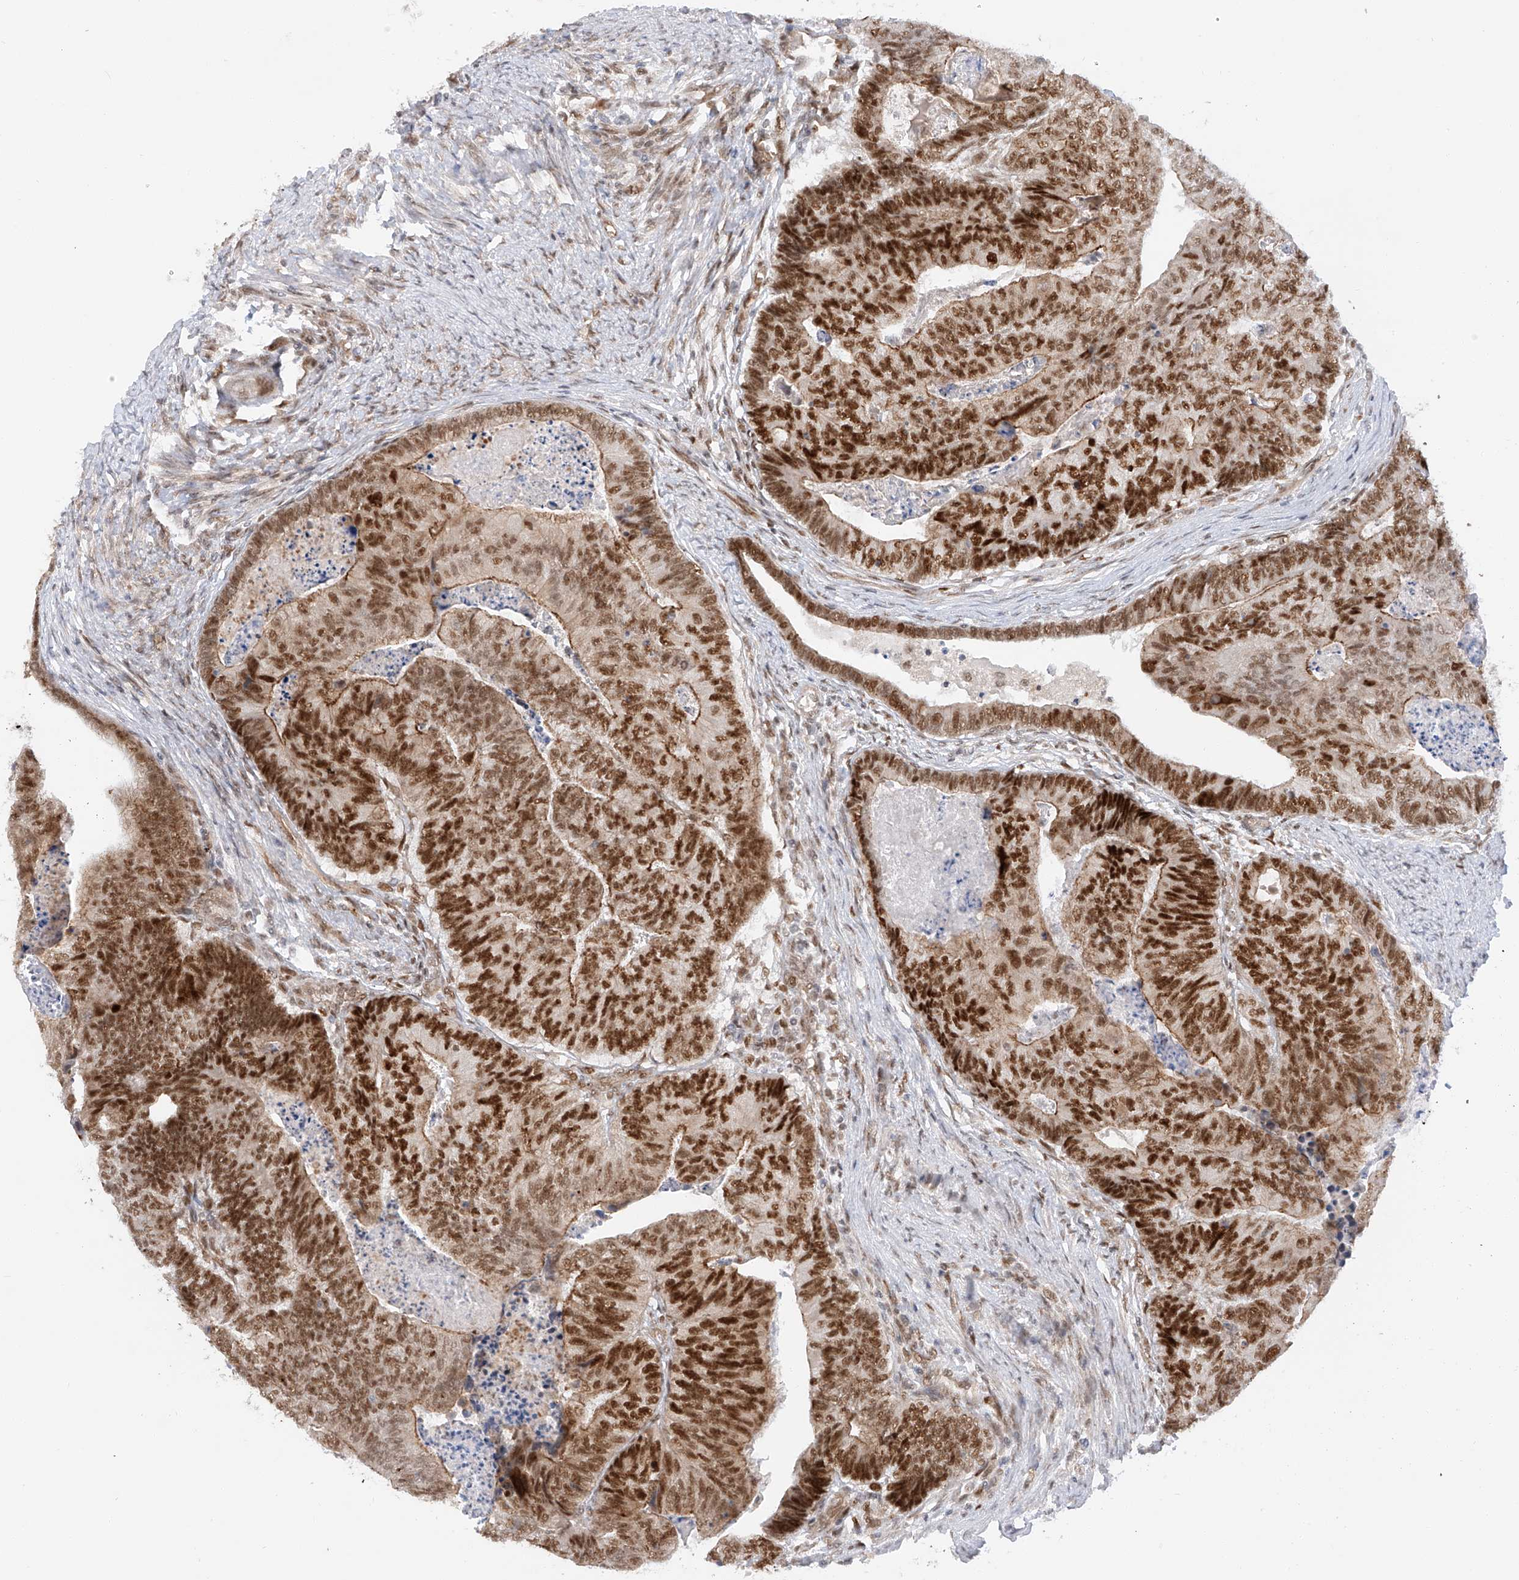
{"staining": {"intensity": "strong", "quantity": ">75%", "location": "cytoplasmic/membranous,nuclear"}, "tissue": "colorectal cancer", "cell_type": "Tumor cells", "image_type": "cancer", "snomed": [{"axis": "morphology", "description": "Adenocarcinoma, NOS"}, {"axis": "topography", "description": "Colon"}], "caption": "A high-resolution image shows immunohistochemistry staining of adenocarcinoma (colorectal), which demonstrates strong cytoplasmic/membranous and nuclear positivity in approximately >75% of tumor cells.", "gene": "POGK", "patient": {"sex": "female", "age": 67}}